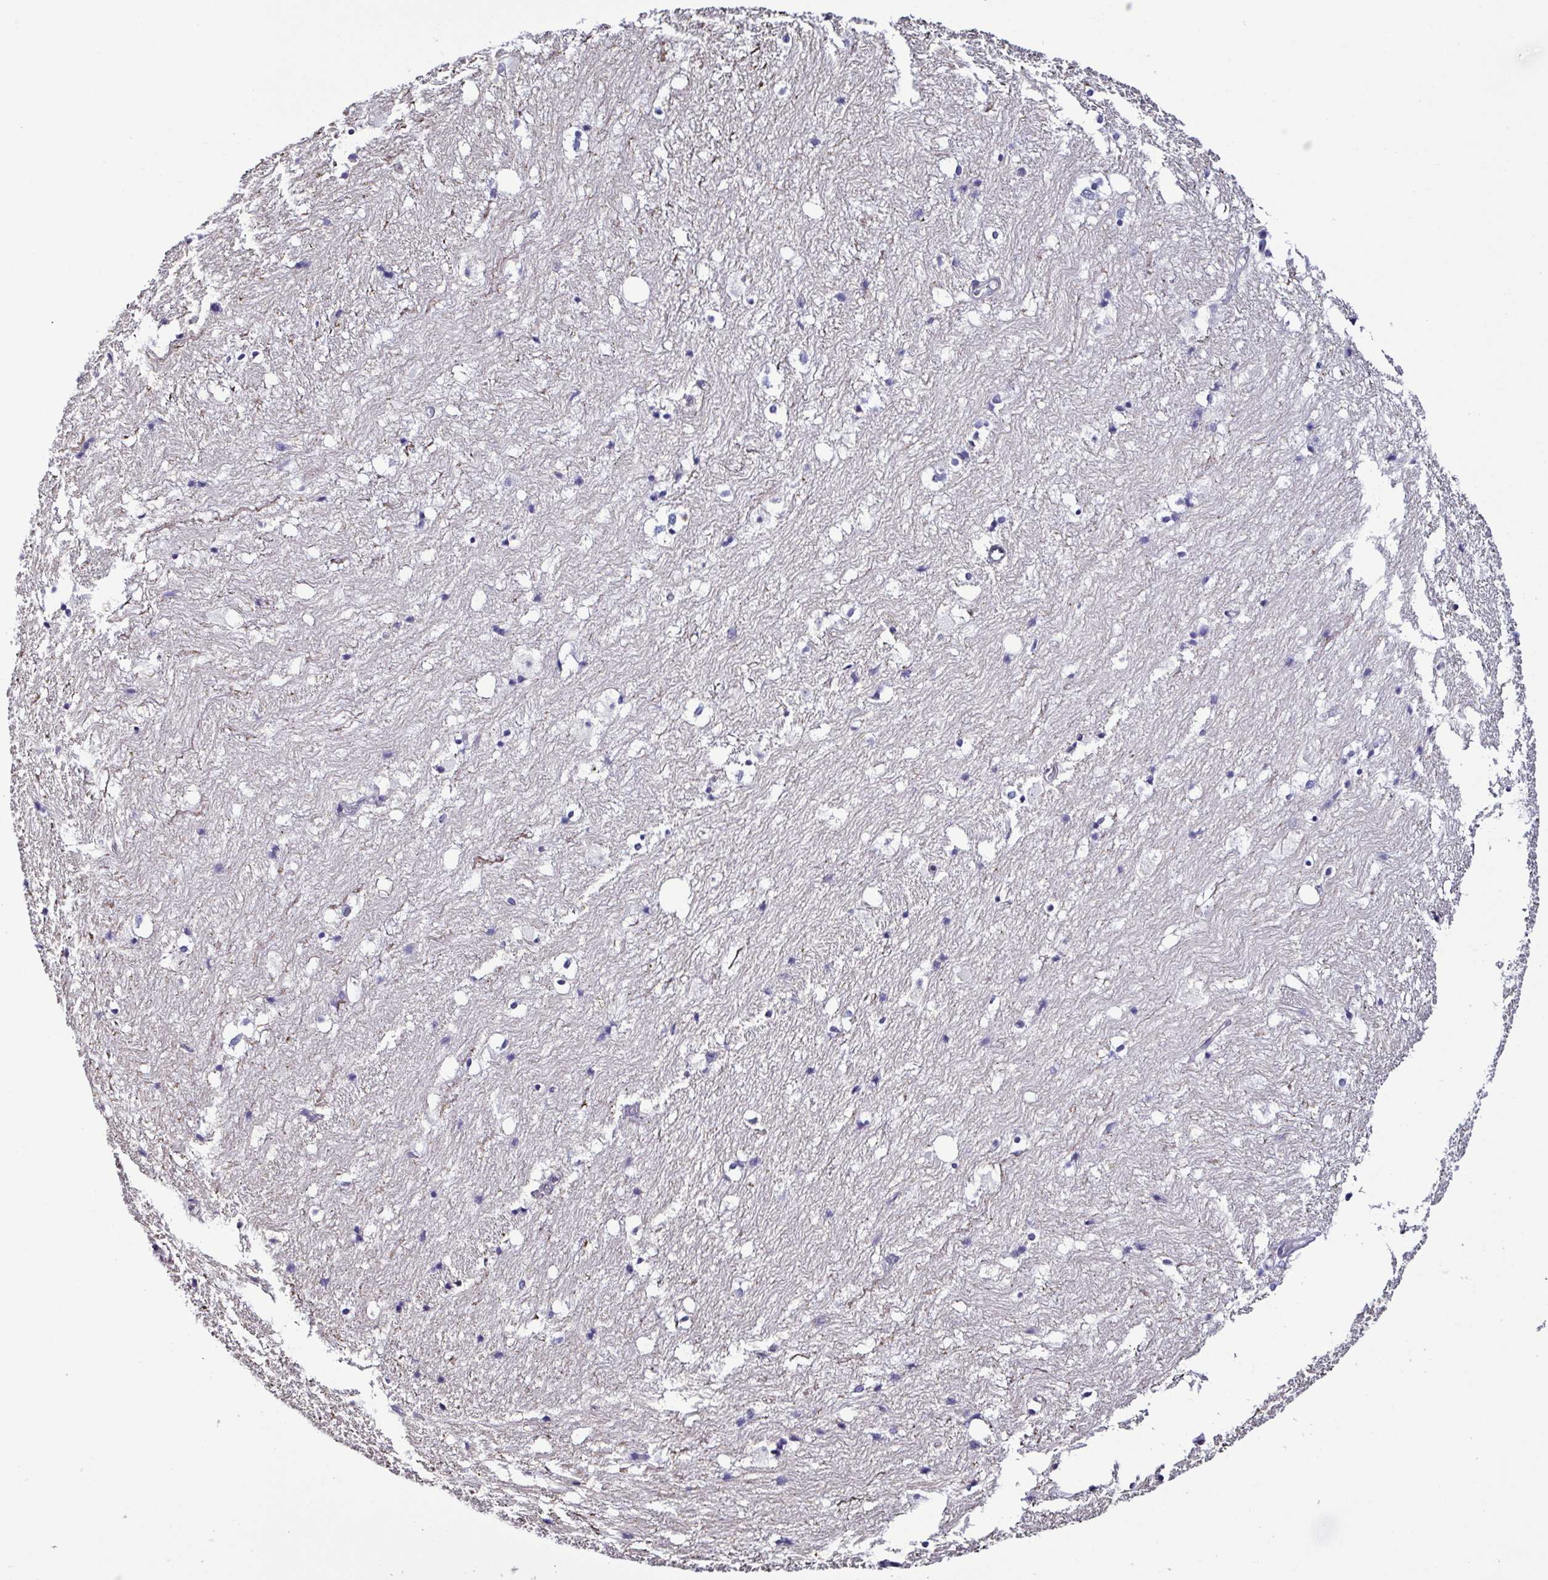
{"staining": {"intensity": "negative", "quantity": "none", "location": "none"}, "tissue": "hippocampus", "cell_type": "Glial cells", "image_type": "normal", "snomed": [{"axis": "morphology", "description": "Normal tissue, NOS"}, {"axis": "topography", "description": "Hippocampus"}], "caption": "Immunohistochemistry (IHC) histopathology image of benign human hippocampus stained for a protein (brown), which shows no staining in glial cells.", "gene": "TNNT2", "patient": {"sex": "female", "age": 52}}